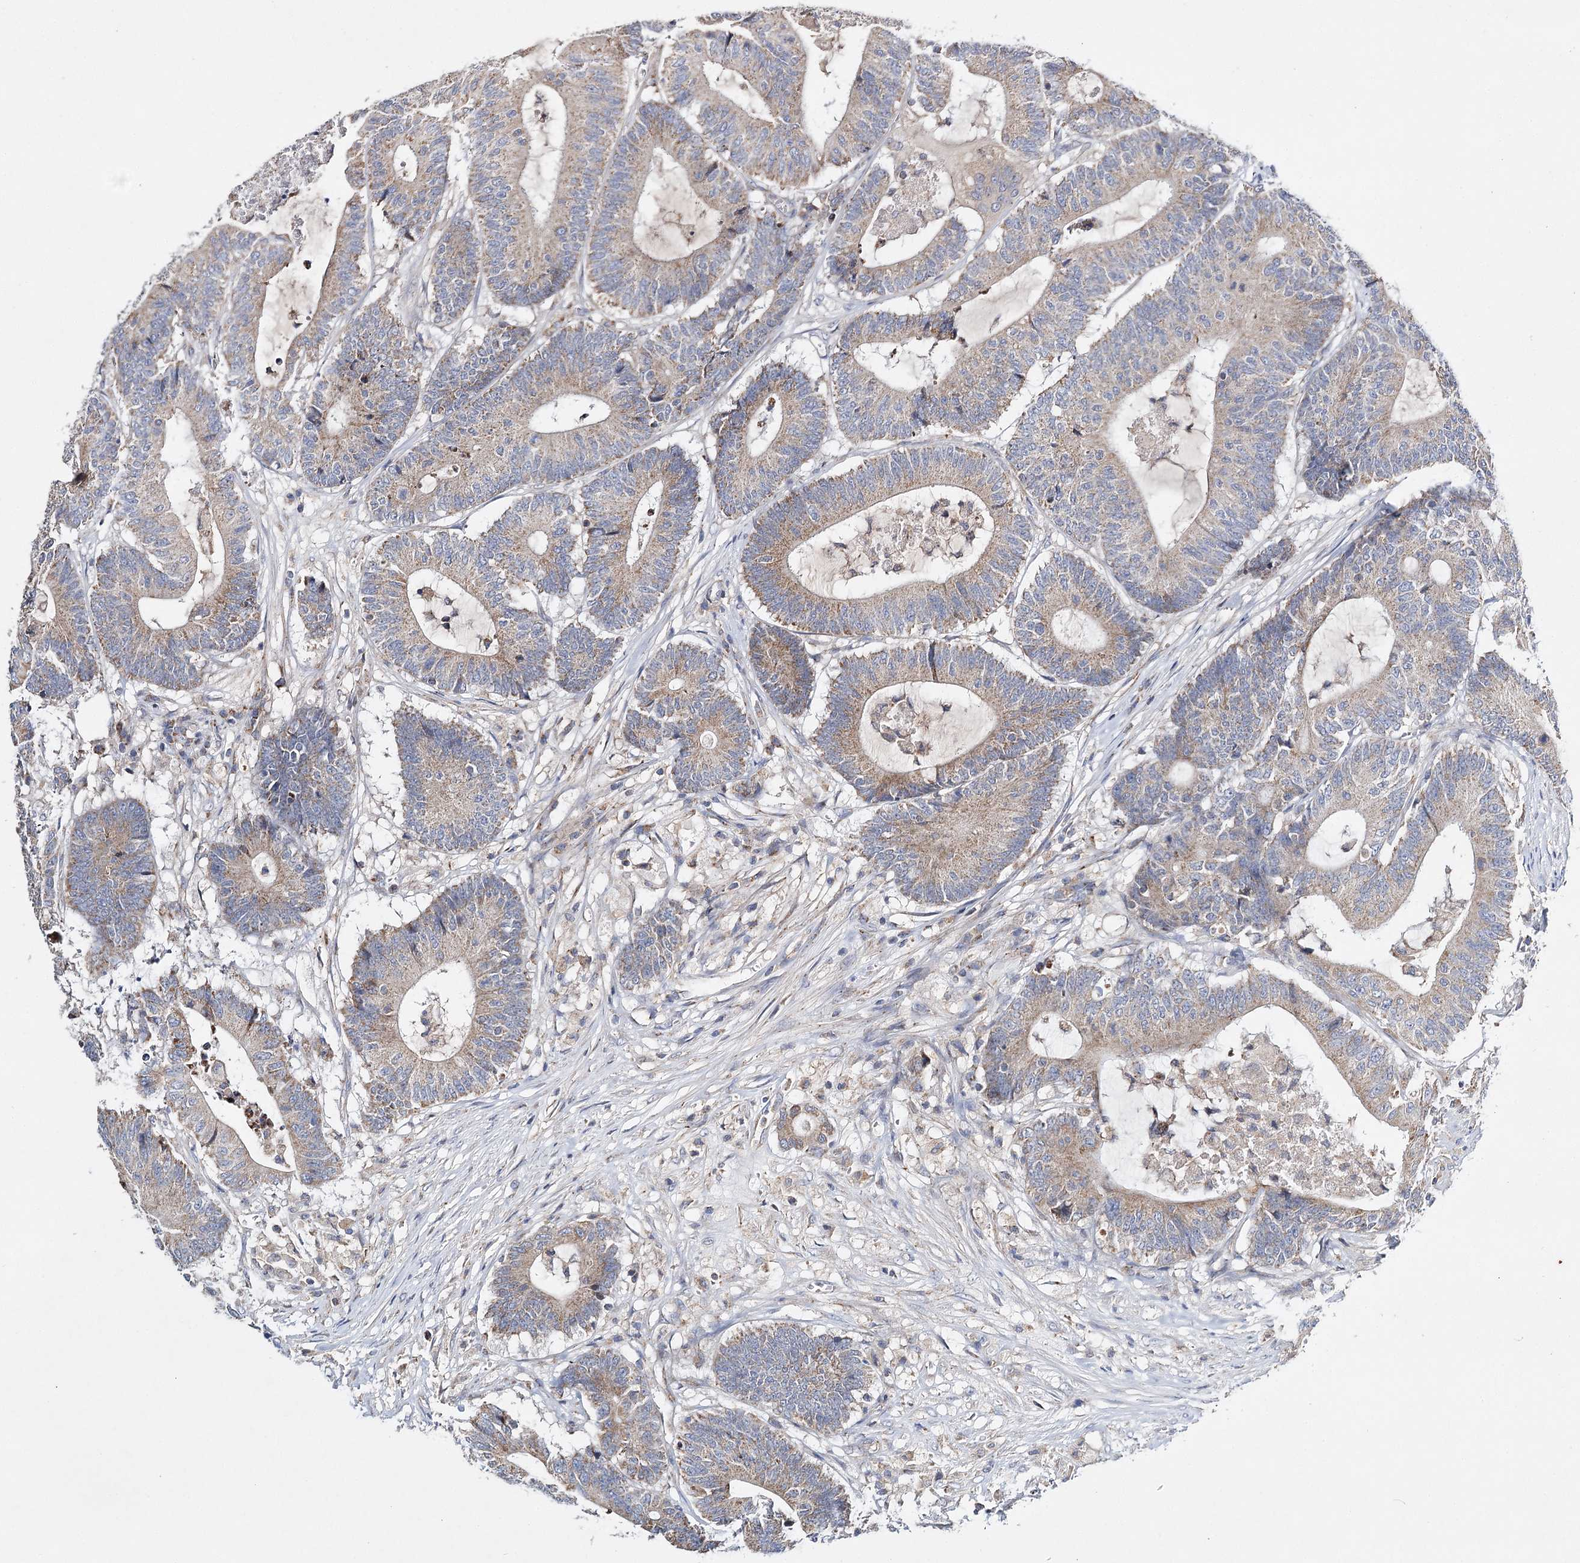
{"staining": {"intensity": "weak", "quantity": ">75%", "location": "cytoplasmic/membranous"}, "tissue": "colorectal cancer", "cell_type": "Tumor cells", "image_type": "cancer", "snomed": [{"axis": "morphology", "description": "Adenocarcinoma, NOS"}, {"axis": "topography", "description": "Colon"}], "caption": "Brown immunohistochemical staining in human colorectal cancer displays weak cytoplasmic/membranous positivity in approximately >75% of tumor cells.", "gene": "CFAP46", "patient": {"sex": "female", "age": 84}}